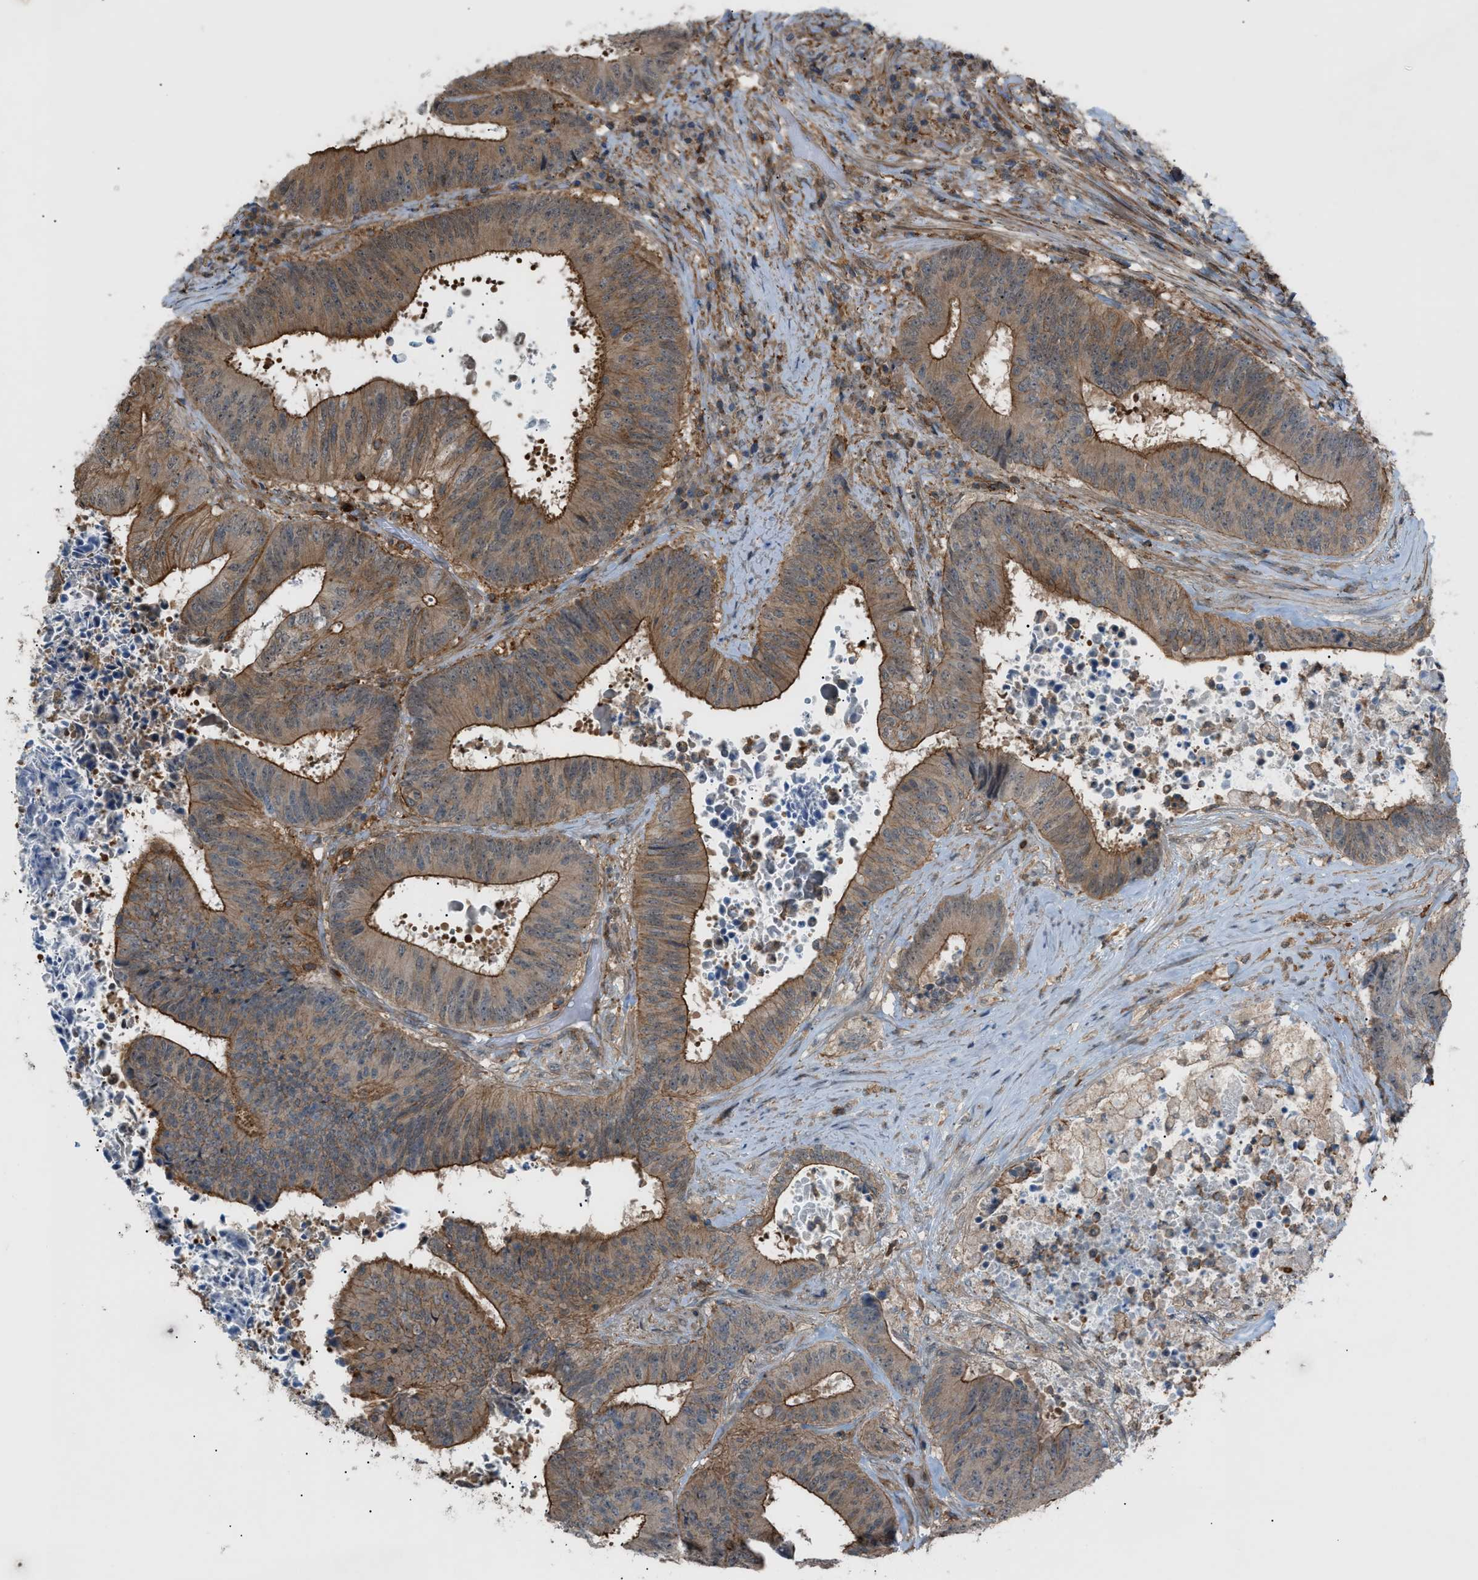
{"staining": {"intensity": "strong", "quantity": ">75%", "location": "cytoplasmic/membranous"}, "tissue": "colorectal cancer", "cell_type": "Tumor cells", "image_type": "cancer", "snomed": [{"axis": "morphology", "description": "Adenocarcinoma, NOS"}, {"axis": "topography", "description": "Rectum"}], "caption": "Brown immunohistochemical staining in human colorectal adenocarcinoma shows strong cytoplasmic/membranous expression in approximately >75% of tumor cells.", "gene": "DYRK1A", "patient": {"sex": "male", "age": 72}}